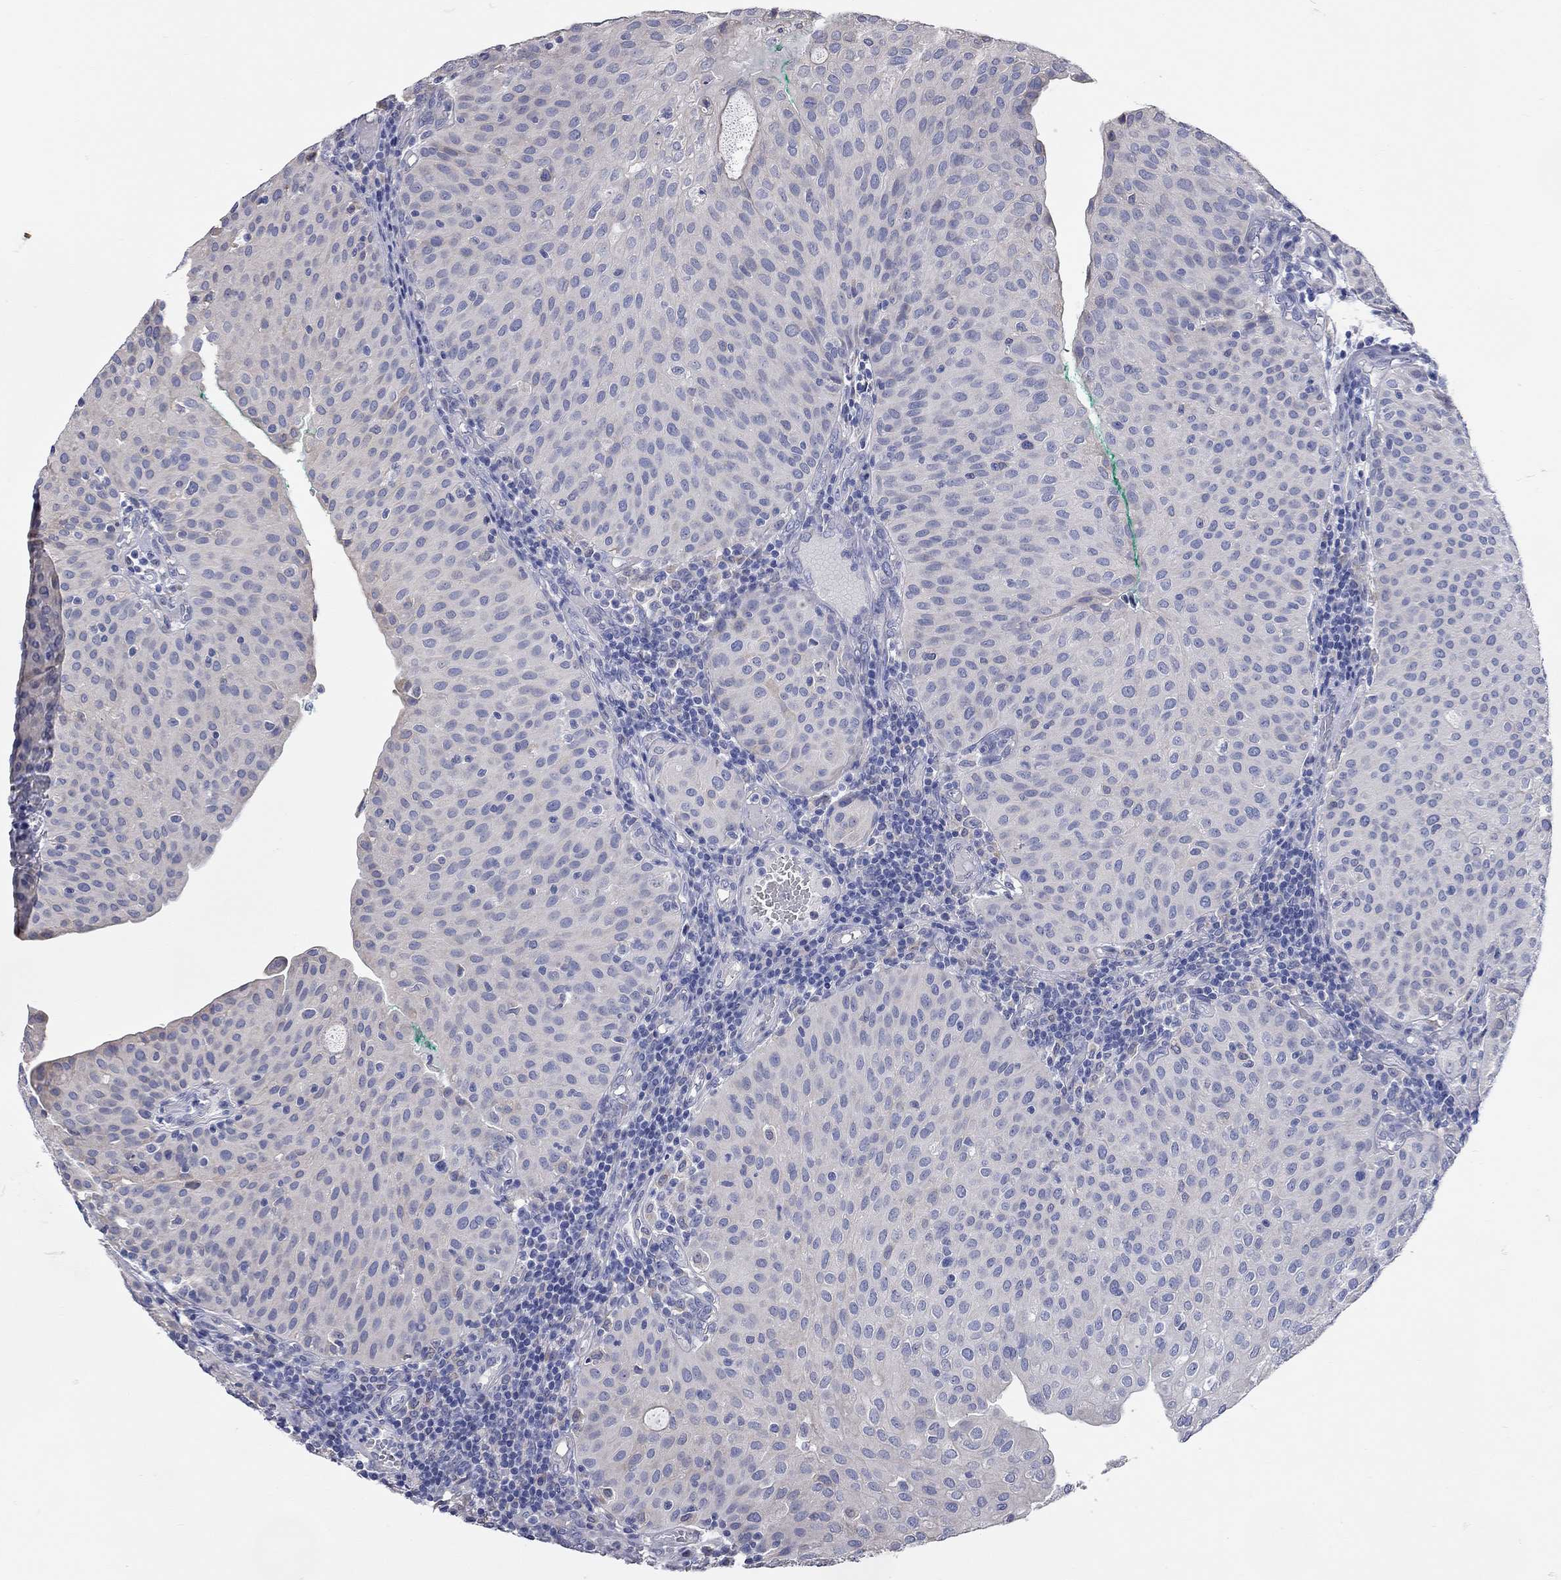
{"staining": {"intensity": "negative", "quantity": "none", "location": "none"}, "tissue": "urothelial cancer", "cell_type": "Tumor cells", "image_type": "cancer", "snomed": [{"axis": "morphology", "description": "Urothelial carcinoma, Low grade"}, {"axis": "topography", "description": "Urinary bladder"}], "caption": "This photomicrograph is of urothelial carcinoma (low-grade) stained with IHC to label a protein in brown with the nuclei are counter-stained blue. There is no expression in tumor cells.", "gene": "XAGE2", "patient": {"sex": "male", "age": 54}}